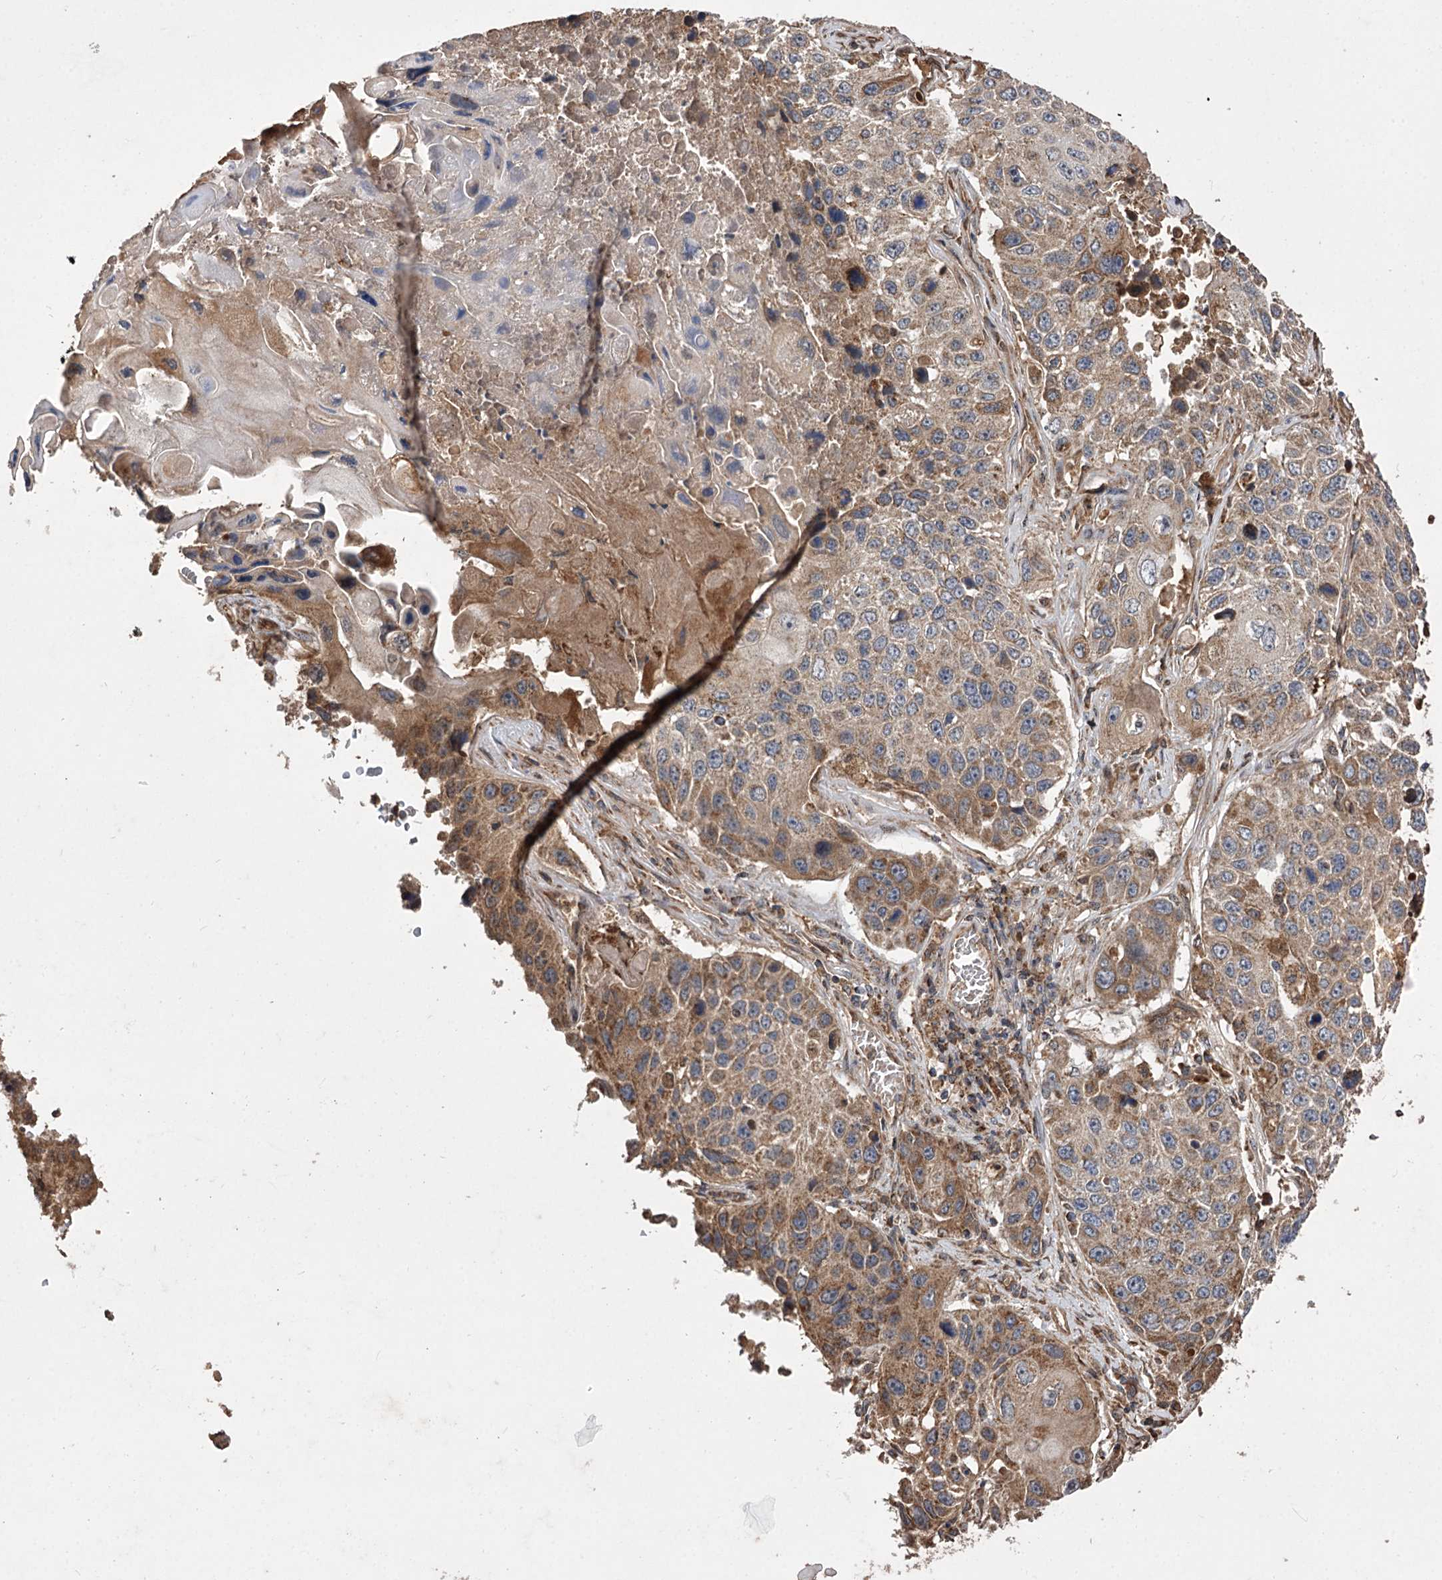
{"staining": {"intensity": "moderate", "quantity": ">75%", "location": "cytoplasmic/membranous"}, "tissue": "lung cancer", "cell_type": "Tumor cells", "image_type": "cancer", "snomed": [{"axis": "morphology", "description": "Squamous cell carcinoma, NOS"}, {"axis": "topography", "description": "Lung"}], "caption": "High-magnification brightfield microscopy of squamous cell carcinoma (lung) stained with DAB (3,3'-diaminobenzidine) (brown) and counterstained with hematoxylin (blue). tumor cells exhibit moderate cytoplasmic/membranous positivity is identified in approximately>75% of cells. (DAB (3,3'-diaminobenzidine) IHC, brown staining for protein, blue staining for nuclei).", "gene": "RASSF3", "patient": {"sex": "male", "age": 61}}